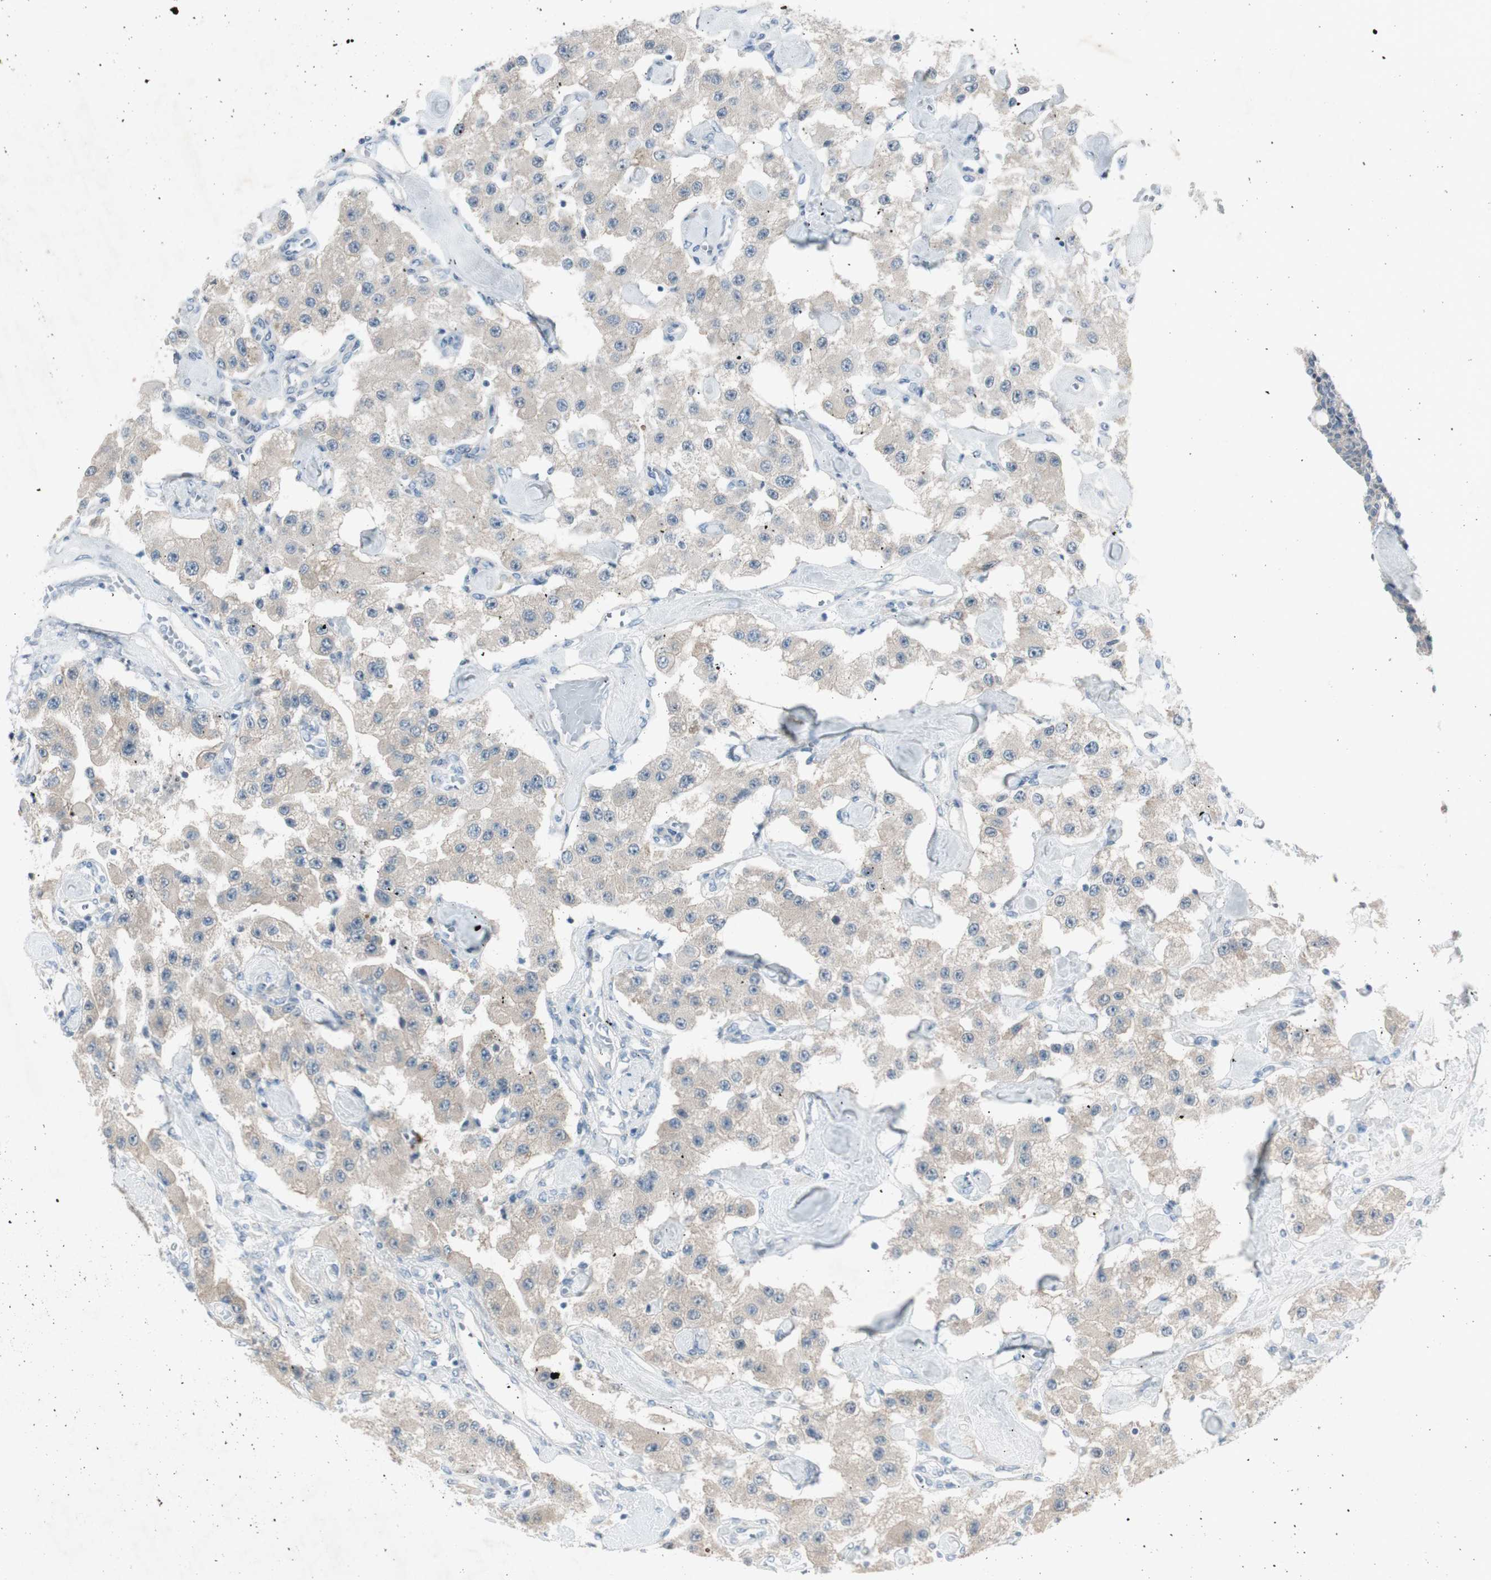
{"staining": {"intensity": "weak", "quantity": ">75%", "location": "cytoplasmic/membranous"}, "tissue": "carcinoid", "cell_type": "Tumor cells", "image_type": "cancer", "snomed": [{"axis": "morphology", "description": "Carcinoid, malignant, NOS"}, {"axis": "topography", "description": "Pancreas"}], "caption": "Carcinoid (malignant) stained for a protein (brown) displays weak cytoplasmic/membranous positive staining in about >75% of tumor cells.", "gene": "MAPRE3", "patient": {"sex": "male", "age": 41}}